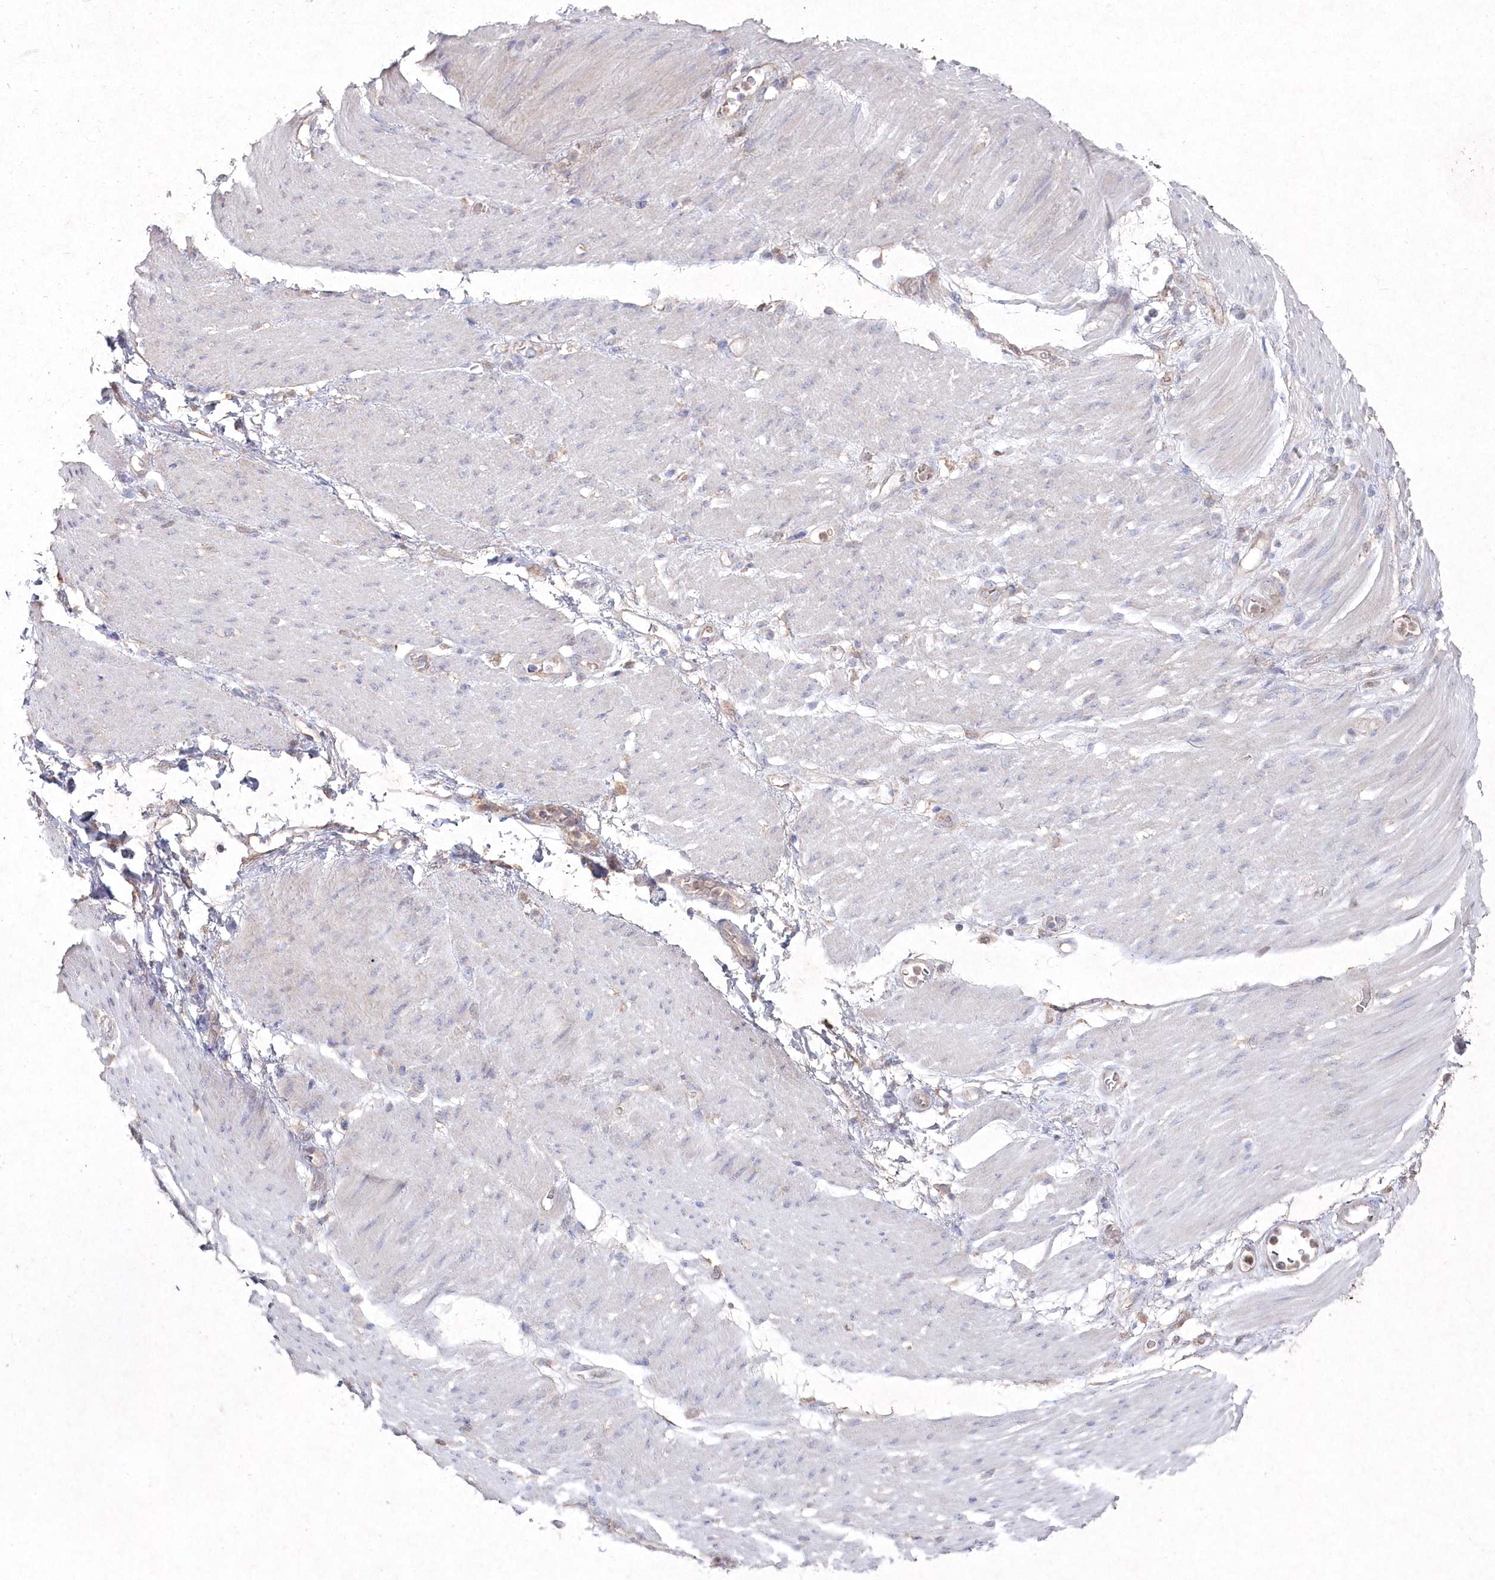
{"staining": {"intensity": "negative", "quantity": "none", "location": "none"}, "tissue": "stomach cancer", "cell_type": "Tumor cells", "image_type": "cancer", "snomed": [{"axis": "morphology", "description": "Adenocarcinoma, NOS"}, {"axis": "topography", "description": "Stomach"}], "caption": "Tumor cells show no significant expression in stomach cancer (adenocarcinoma).", "gene": "TGFBRAP1", "patient": {"sex": "female", "age": 73}}